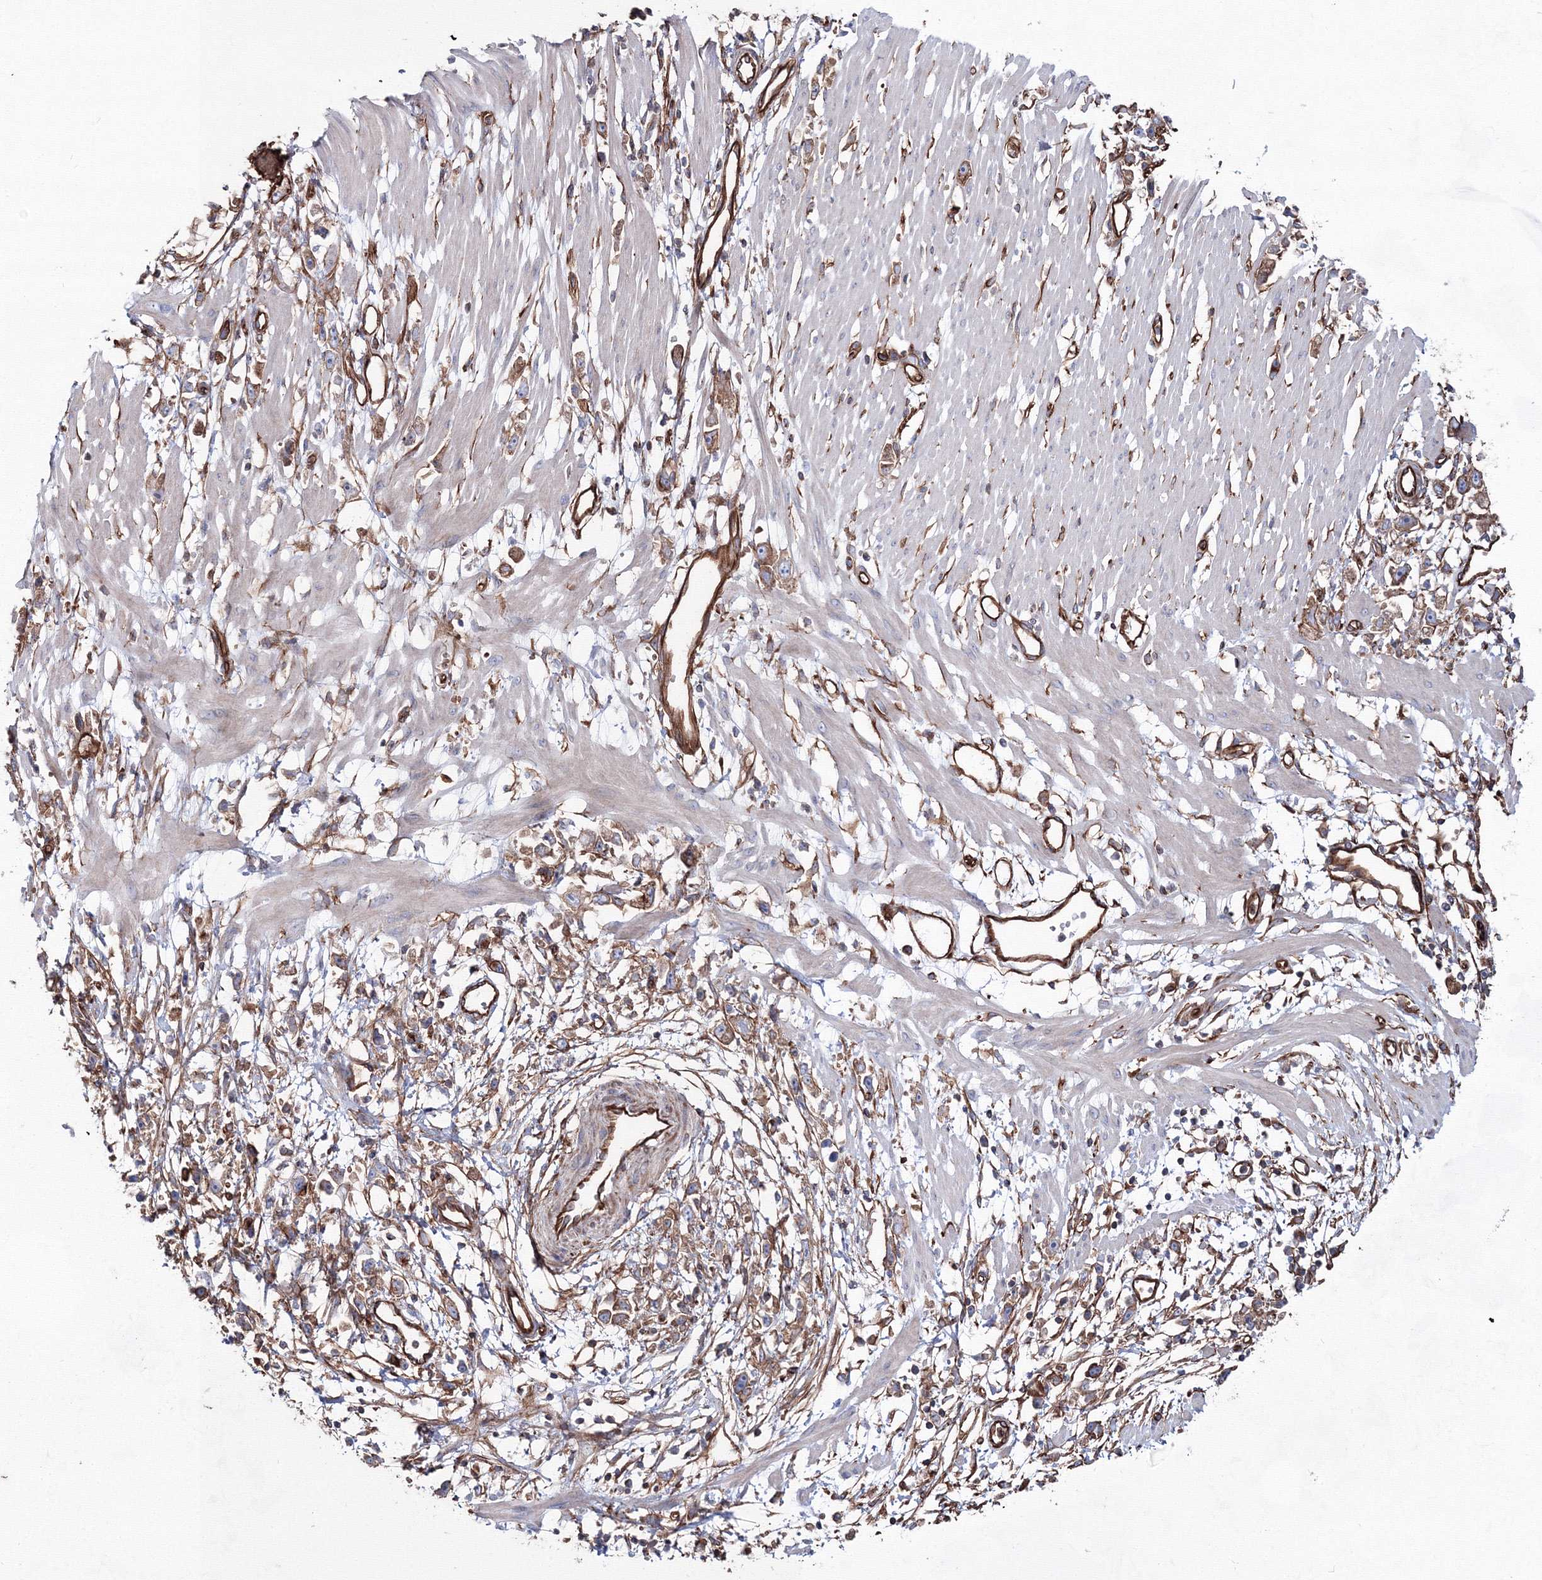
{"staining": {"intensity": "moderate", "quantity": ">75%", "location": "cytoplasmic/membranous"}, "tissue": "stomach cancer", "cell_type": "Tumor cells", "image_type": "cancer", "snomed": [{"axis": "morphology", "description": "Adenocarcinoma, NOS"}, {"axis": "topography", "description": "Stomach"}], "caption": "Tumor cells demonstrate medium levels of moderate cytoplasmic/membranous expression in about >75% of cells in human adenocarcinoma (stomach).", "gene": "ANKRD37", "patient": {"sex": "female", "age": 59}}